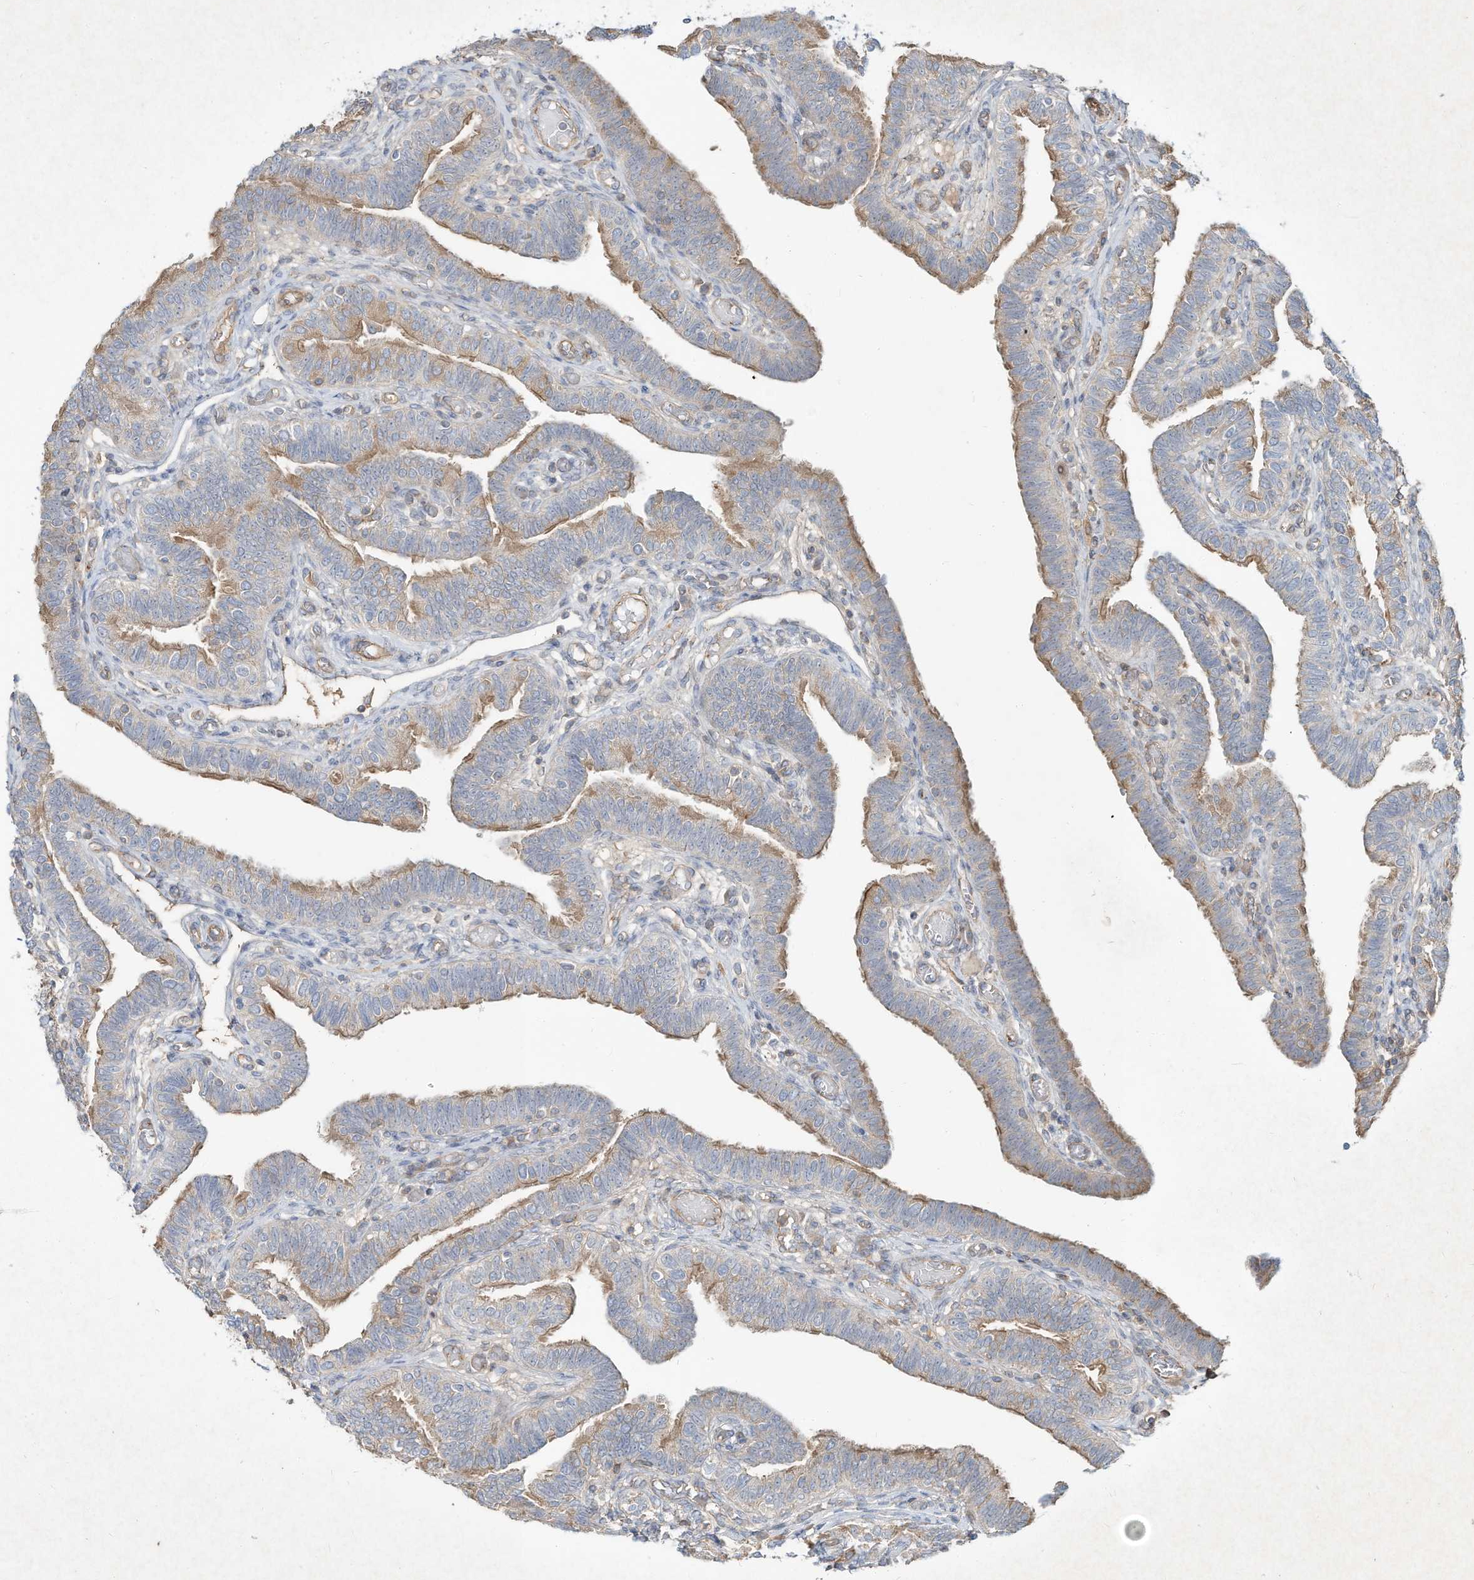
{"staining": {"intensity": "moderate", "quantity": "25%-75%", "location": "cytoplasmic/membranous"}, "tissue": "fallopian tube", "cell_type": "Glandular cells", "image_type": "normal", "snomed": [{"axis": "morphology", "description": "Normal tissue, NOS"}, {"axis": "topography", "description": "Fallopian tube"}], "caption": "Immunohistochemical staining of benign fallopian tube demonstrates 25%-75% levels of moderate cytoplasmic/membranous protein staining in approximately 25%-75% of glandular cells.", "gene": "HTR5A", "patient": {"sex": "female", "age": 39}}